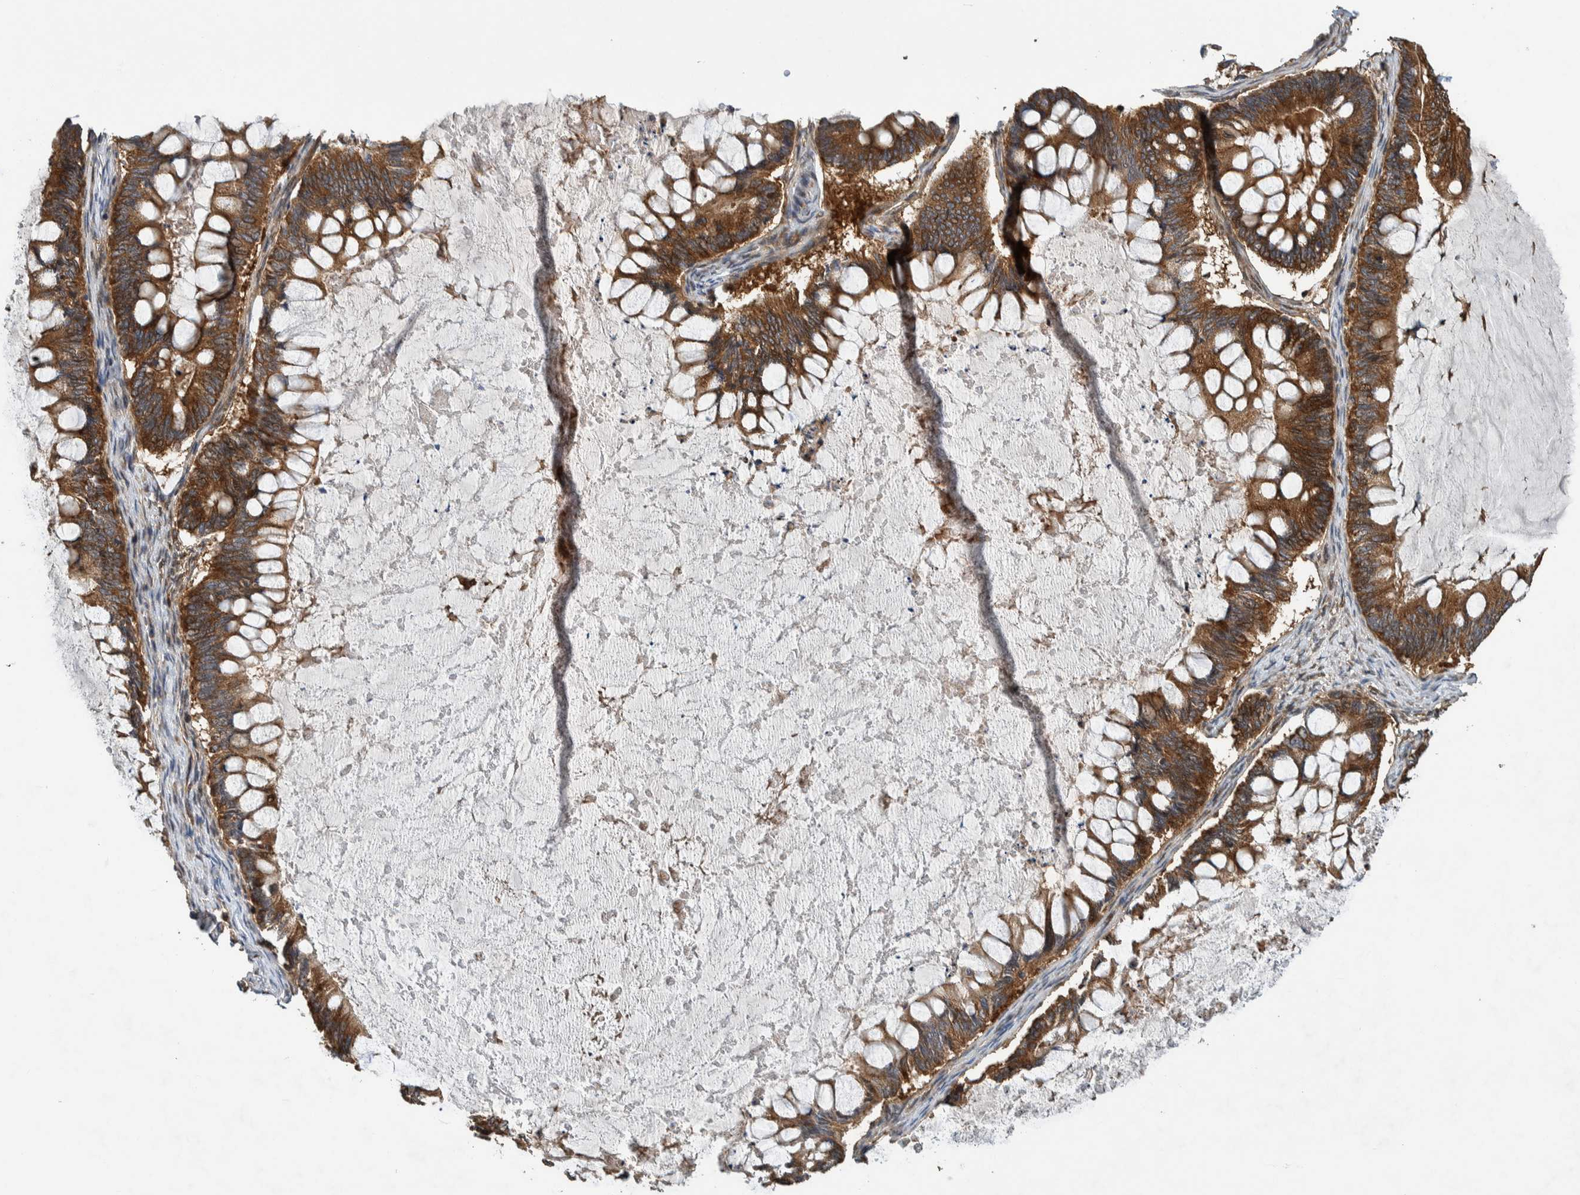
{"staining": {"intensity": "strong", "quantity": ">75%", "location": "cytoplasmic/membranous"}, "tissue": "ovarian cancer", "cell_type": "Tumor cells", "image_type": "cancer", "snomed": [{"axis": "morphology", "description": "Cystadenocarcinoma, mucinous, NOS"}, {"axis": "topography", "description": "Ovary"}], "caption": "Immunohistochemical staining of ovarian mucinous cystadenocarcinoma displays strong cytoplasmic/membranous protein positivity in about >75% of tumor cells.", "gene": "CCDC57", "patient": {"sex": "female", "age": 61}}